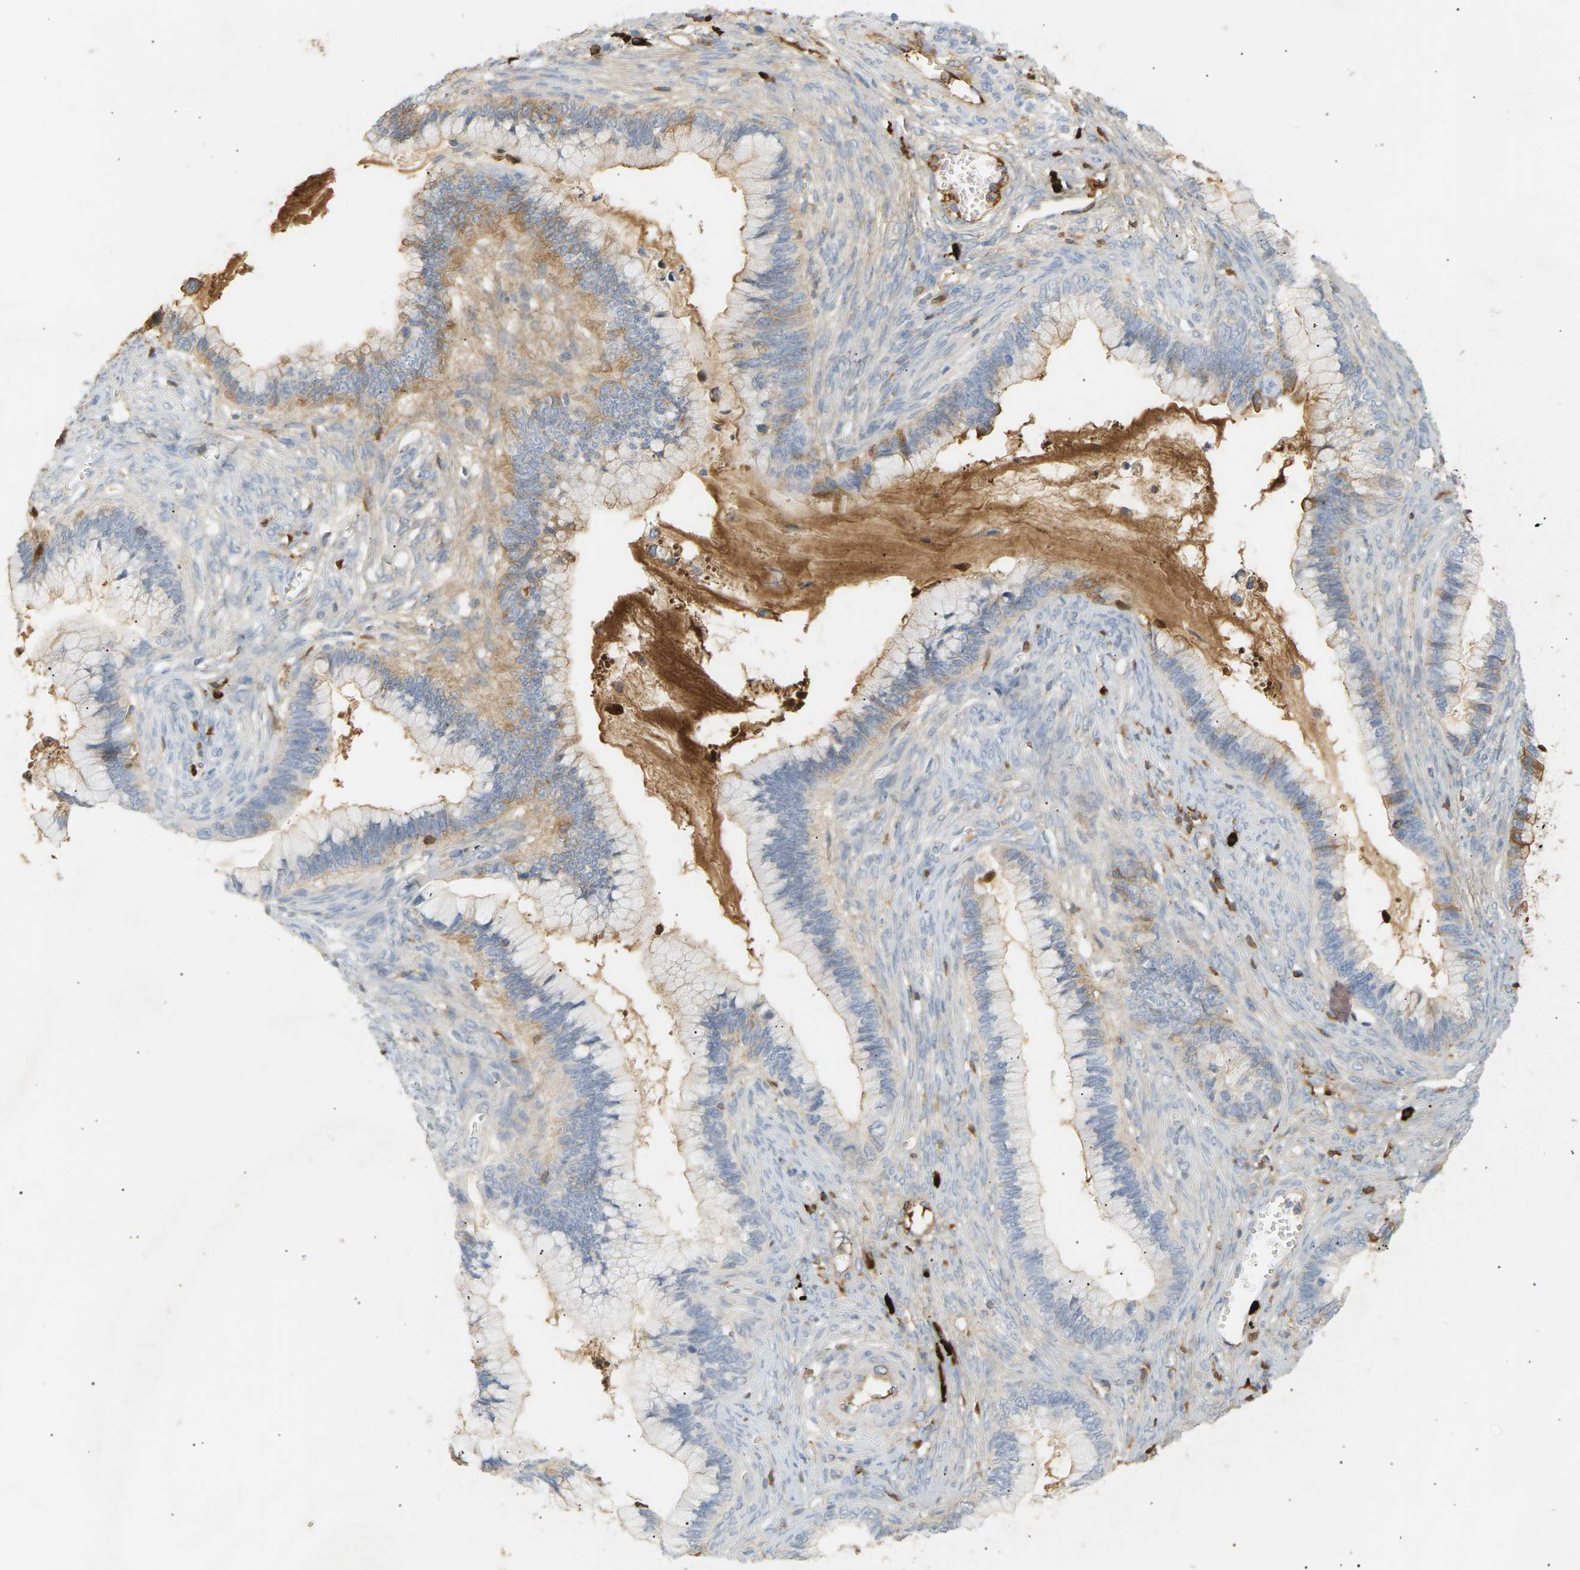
{"staining": {"intensity": "weak", "quantity": "<25%", "location": "cytoplasmic/membranous"}, "tissue": "cervical cancer", "cell_type": "Tumor cells", "image_type": "cancer", "snomed": [{"axis": "morphology", "description": "Adenocarcinoma, NOS"}, {"axis": "topography", "description": "Cervix"}], "caption": "Protein analysis of cervical cancer displays no significant expression in tumor cells.", "gene": "IGLC3", "patient": {"sex": "female", "age": 44}}